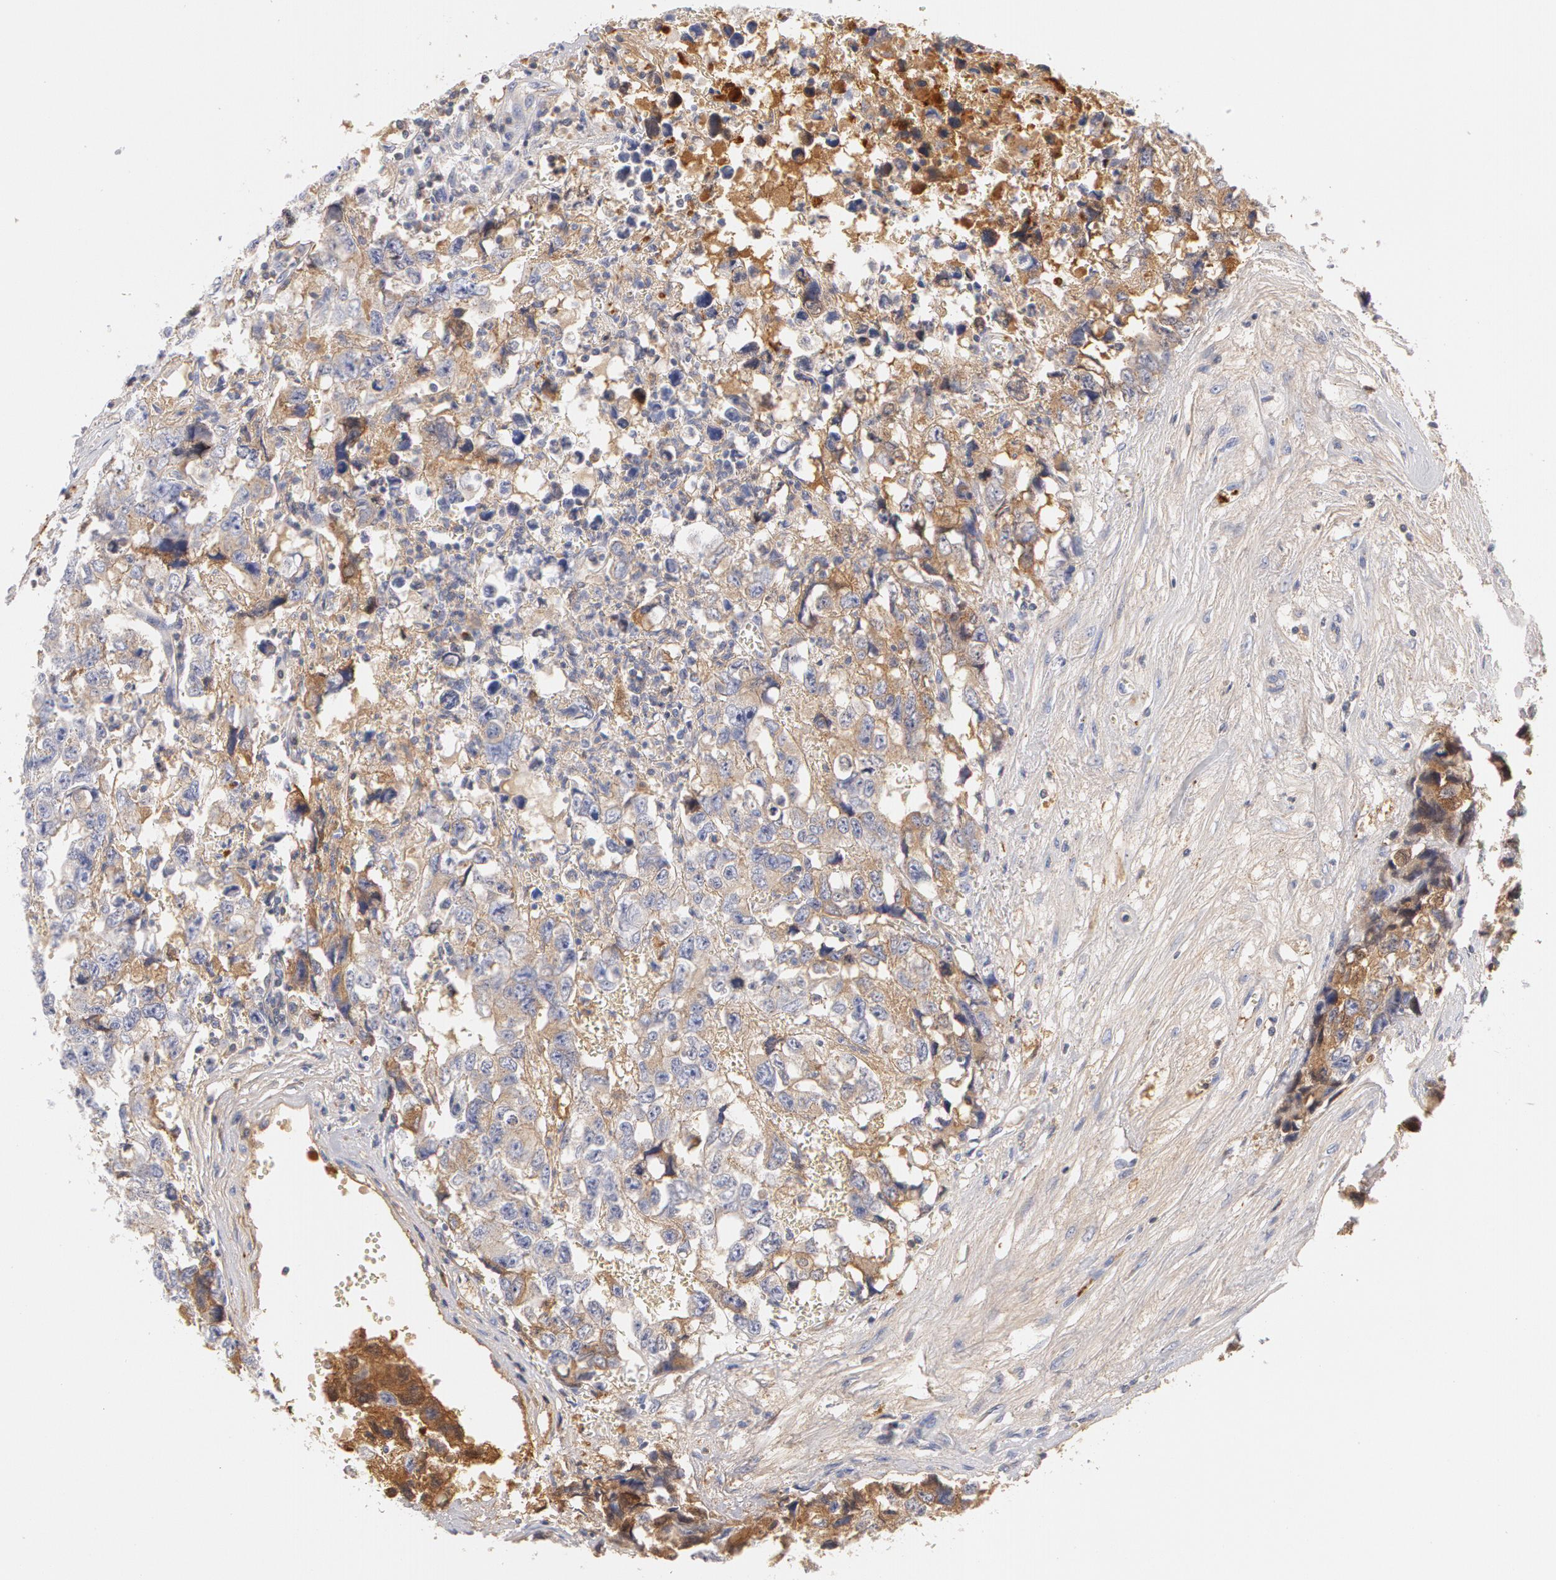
{"staining": {"intensity": "weak", "quantity": "25%-75%", "location": "cytoplasmic/membranous"}, "tissue": "testis cancer", "cell_type": "Tumor cells", "image_type": "cancer", "snomed": [{"axis": "morphology", "description": "Carcinoma, Embryonal, NOS"}, {"axis": "topography", "description": "Testis"}], "caption": "Protein positivity by immunohistochemistry (IHC) demonstrates weak cytoplasmic/membranous staining in approximately 25%-75% of tumor cells in embryonal carcinoma (testis).", "gene": "GC", "patient": {"sex": "male", "age": 31}}